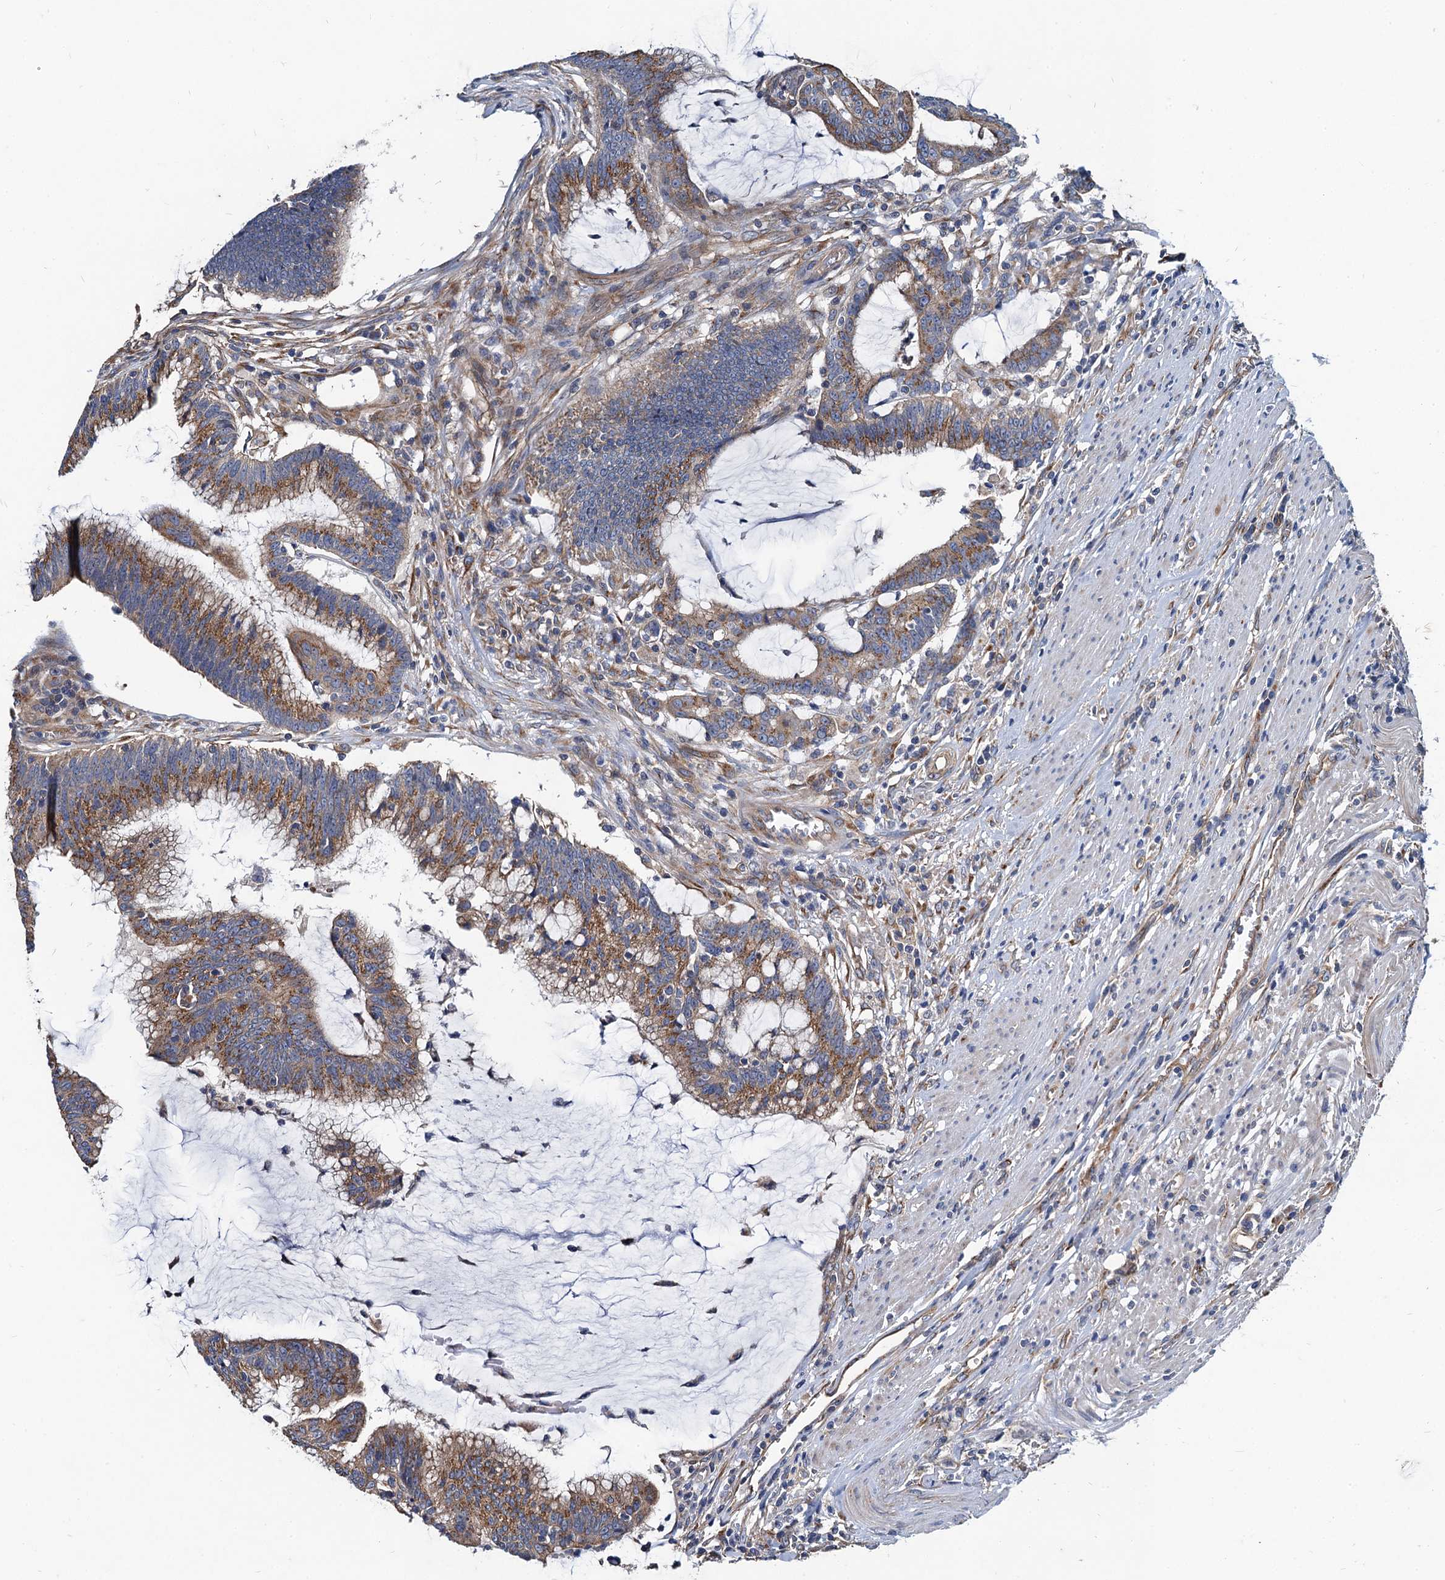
{"staining": {"intensity": "moderate", "quantity": ">75%", "location": "cytoplasmic/membranous"}, "tissue": "colorectal cancer", "cell_type": "Tumor cells", "image_type": "cancer", "snomed": [{"axis": "morphology", "description": "Adenocarcinoma, NOS"}, {"axis": "topography", "description": "Rectum"}], "caption": "Immunohistochemistry (IHC) image of neoplastic tissue: human adenocarcinoma (colorectal) stained using IHC shows medium levels of moderate protein expression localized specifically in the cytoplasmic/membranous of tumor cells, appearing as a cytoplasmic/membranous brown color.", "gene": "NGRN", "patient": {"sex": "female", "age": 77}}